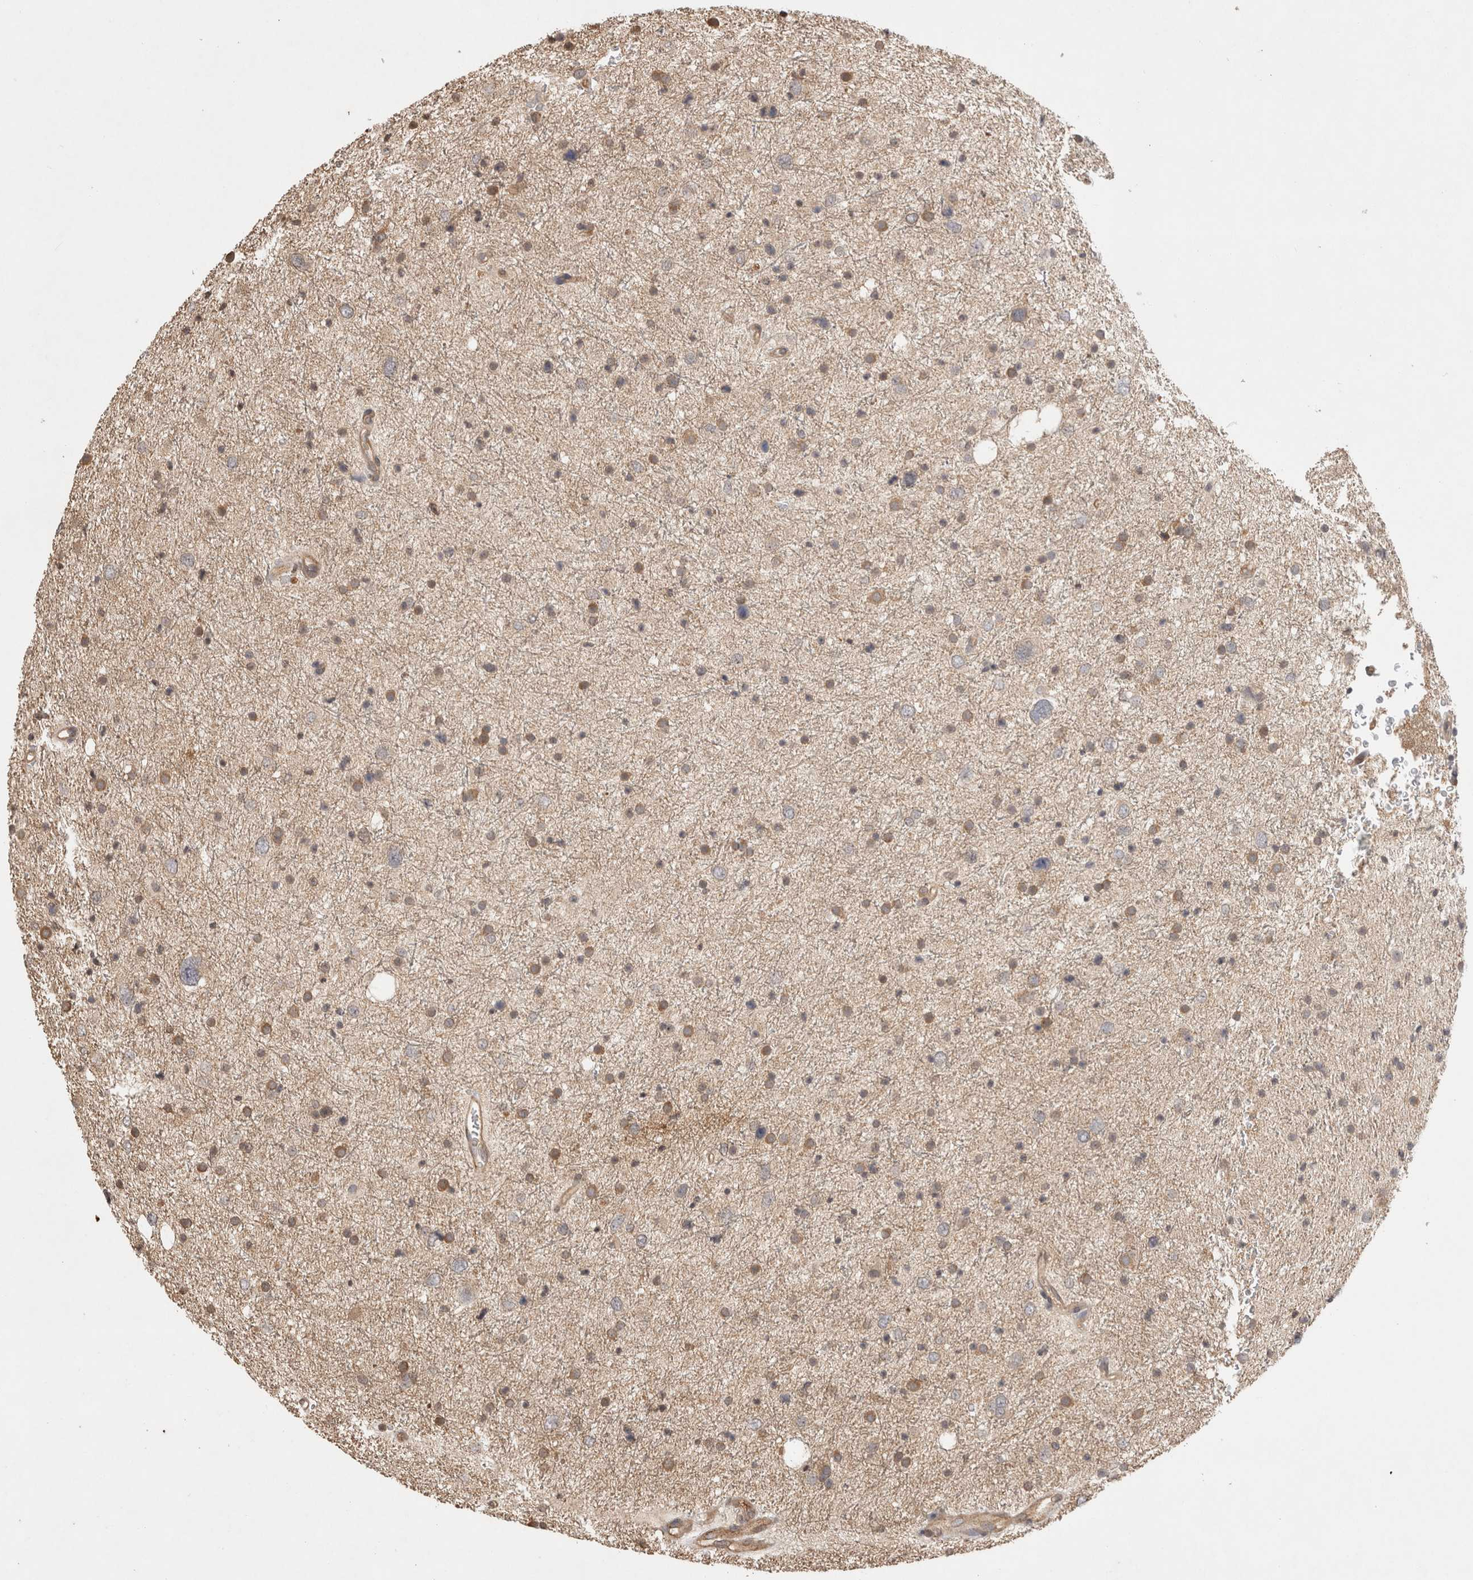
{"staining": {"intensity": "moderate", "quantity": ">75%", "location": "cytoplasmic/membranous"}, "tissue": "glioma", "cell_type": "Tumor cells", "image_type": "cancer", "snomed": [{"axis": "morphology", "description": "Glioma, malignant, Low grade"}, {"axis": "topography", "description": "Brain"}], "caption": "Malignant low-grade glioma stained for a protein (brown) reveals moderate cytoplasmic/membranous positive positivity in approximately >75% of tumor cells.", "gene": "PRMT3", "patient": {"sex": "female", "age": 37}}